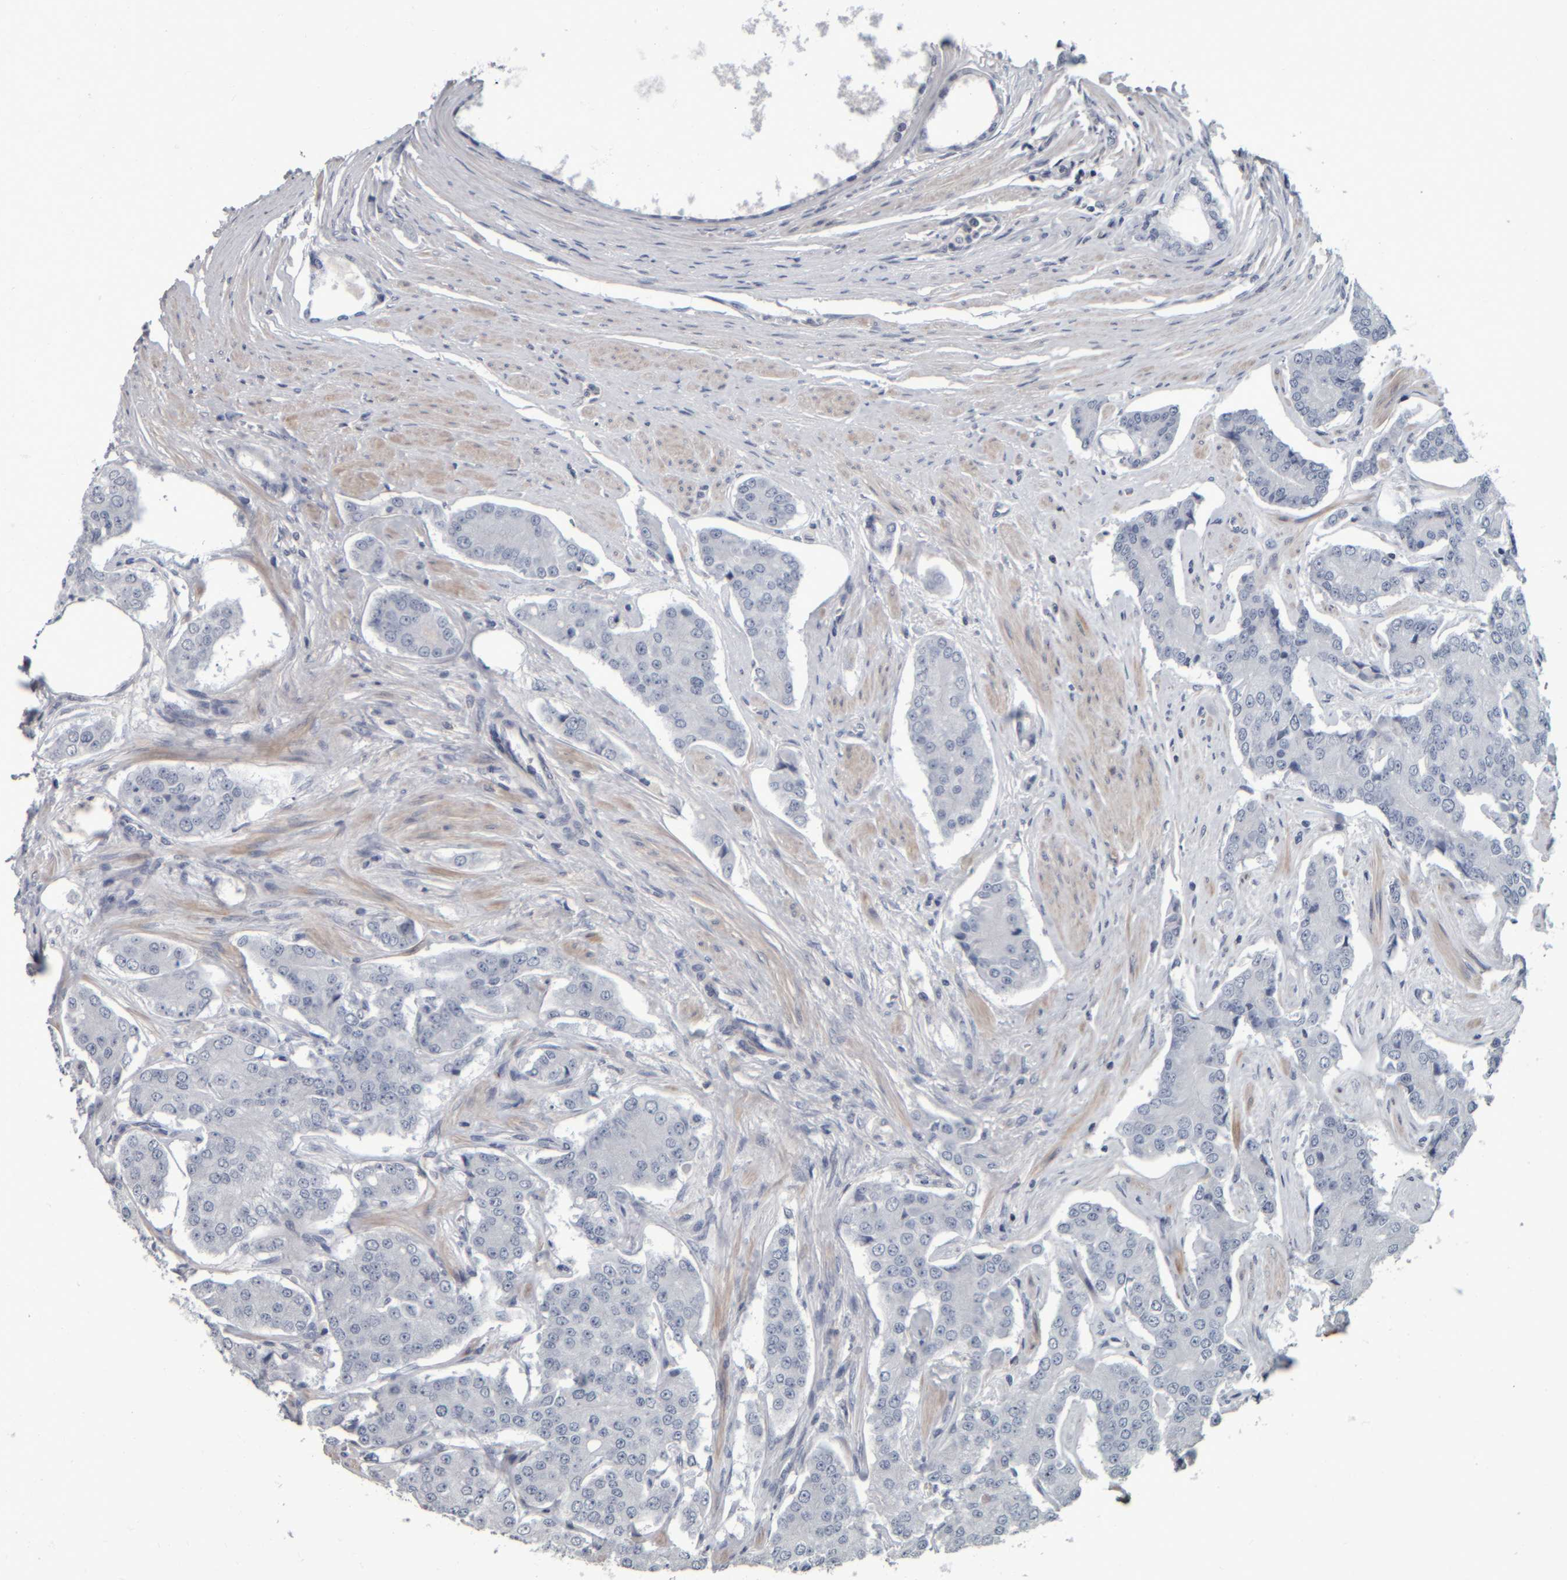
{"staining": {"intensity": "negative", "quantity": "none", "location": "none"}, "tissue": "prostate cancer", "cell_type": "Tumor cells", "image_type": "cancer", "snomed": [{"axis": "morphology", "description": "Adenocarcinoma, High grade"}, {"axis": "topography", "description": "Prostate"}], "caption": "Tumor cells are negative for protein expression in human prostate cancer.", "gene": "CAVIN4", "patient": {"sex": "male", "age": 71}}